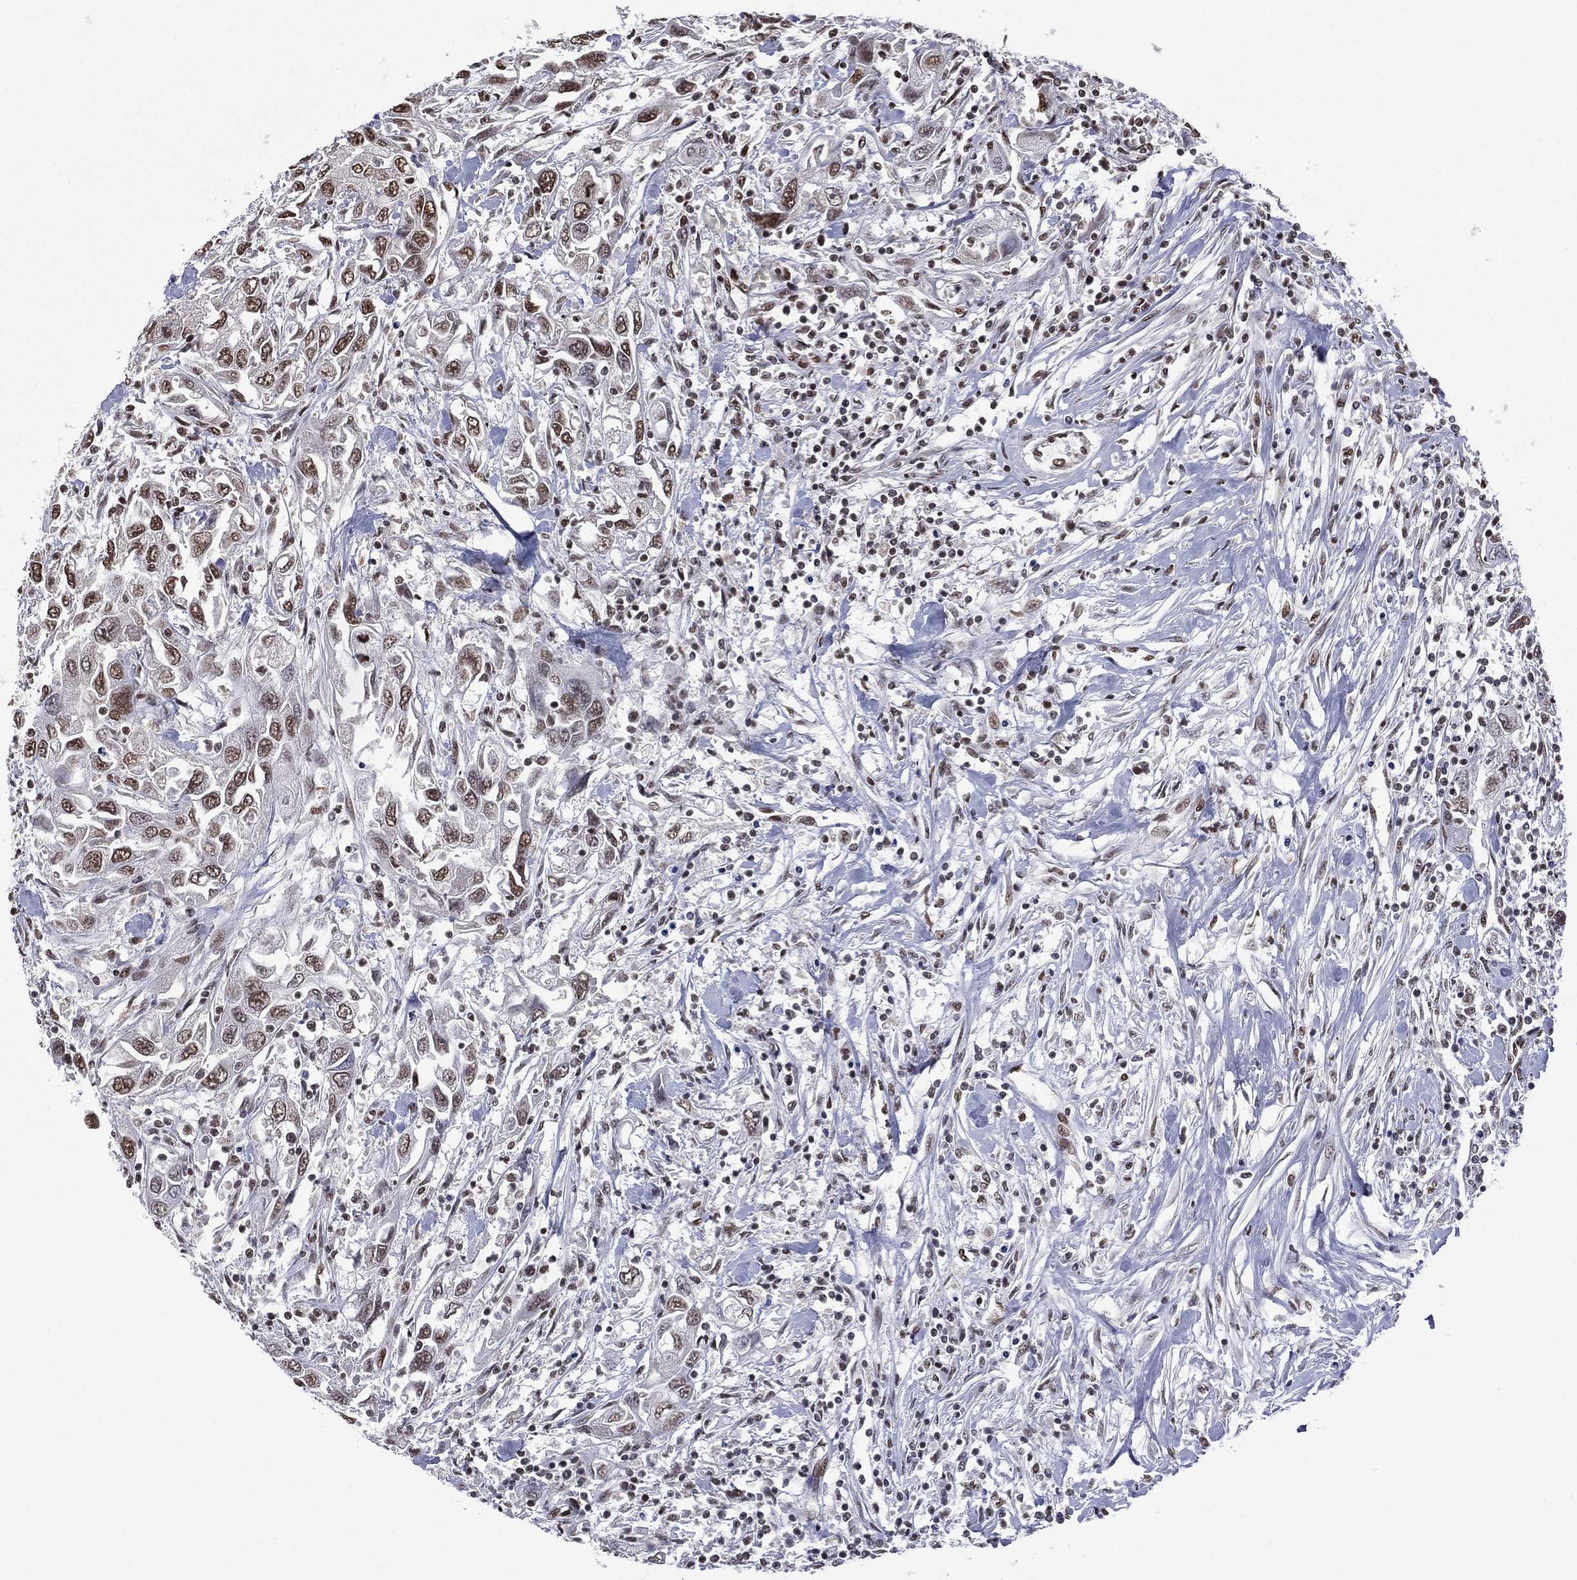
{"staining": {"intensity": "strong", "quantity": "25%-75%", "location": "nuclear"}, "tissue": "urothelial cancer", "cell_type": "Tumor cells", "image_type": "cancer", "snomed": [{"axis": "morphology", "description": "Urothelial carcinoma, High grade"}, {"axis": "topography", "description": "Urinary bladder"}], "caption": "Urothelial cancer stained with a protein marker exhibits strong staining in tumor cells.", "gene": "C5orf24", "patient": {"sex": "male", "age": 76}}